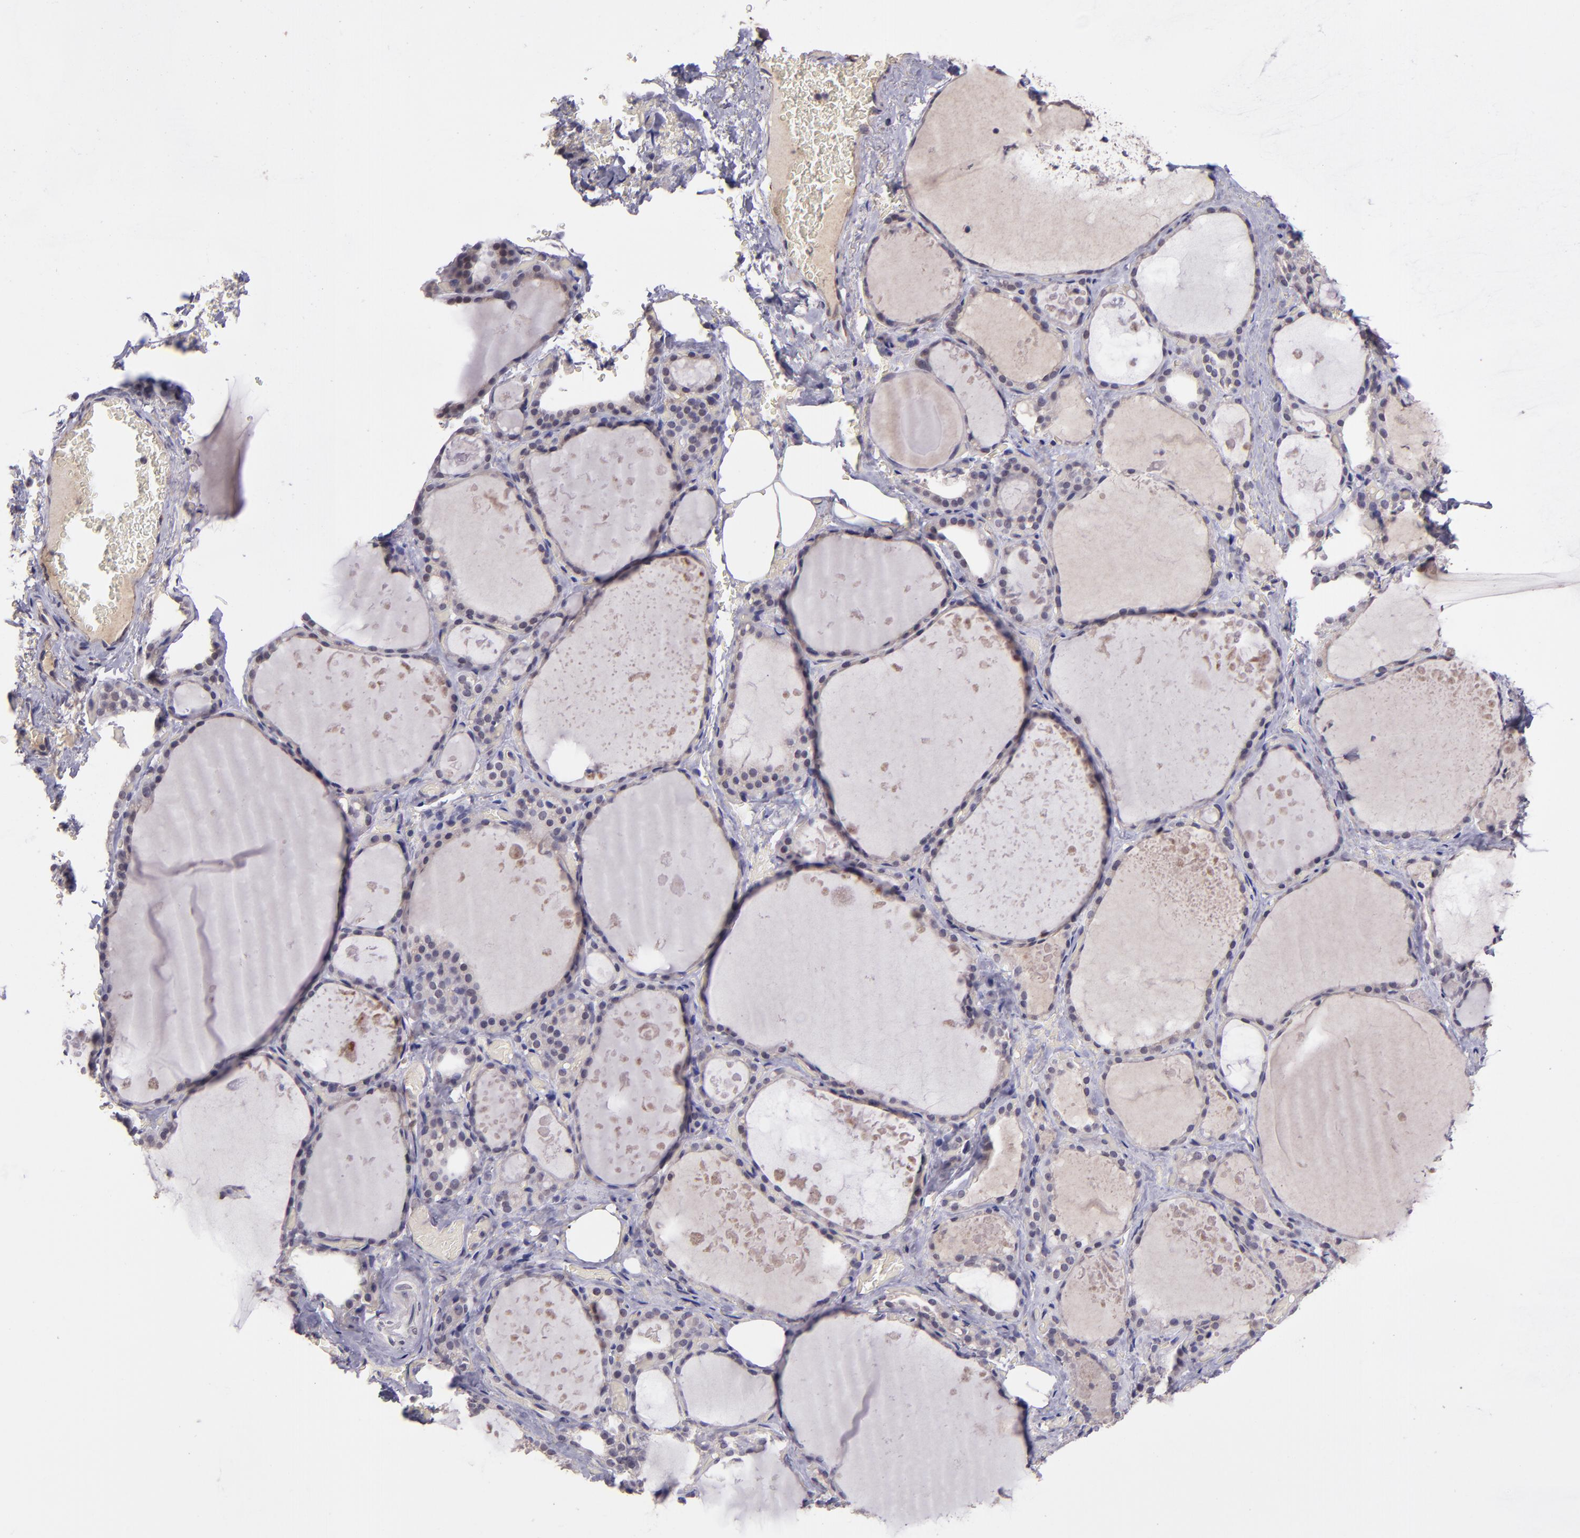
{"staining": {"intensity": "negative", "quantity": "none", "location": "none"}, "tissue": "thyroid gland", "cell_type": "Glandular cells", "image_type": "normal", "snomed": [{"axis": "morphology", "description": "Normal tissue, NOS"}, {"axis": "topography", "description": "Thyroid gland"}], "caption": "There is no significant positivity in glandular cells of thyroid gland.", "gene": "TAF7L", "patient": {"sex": "male", "age": 61}}